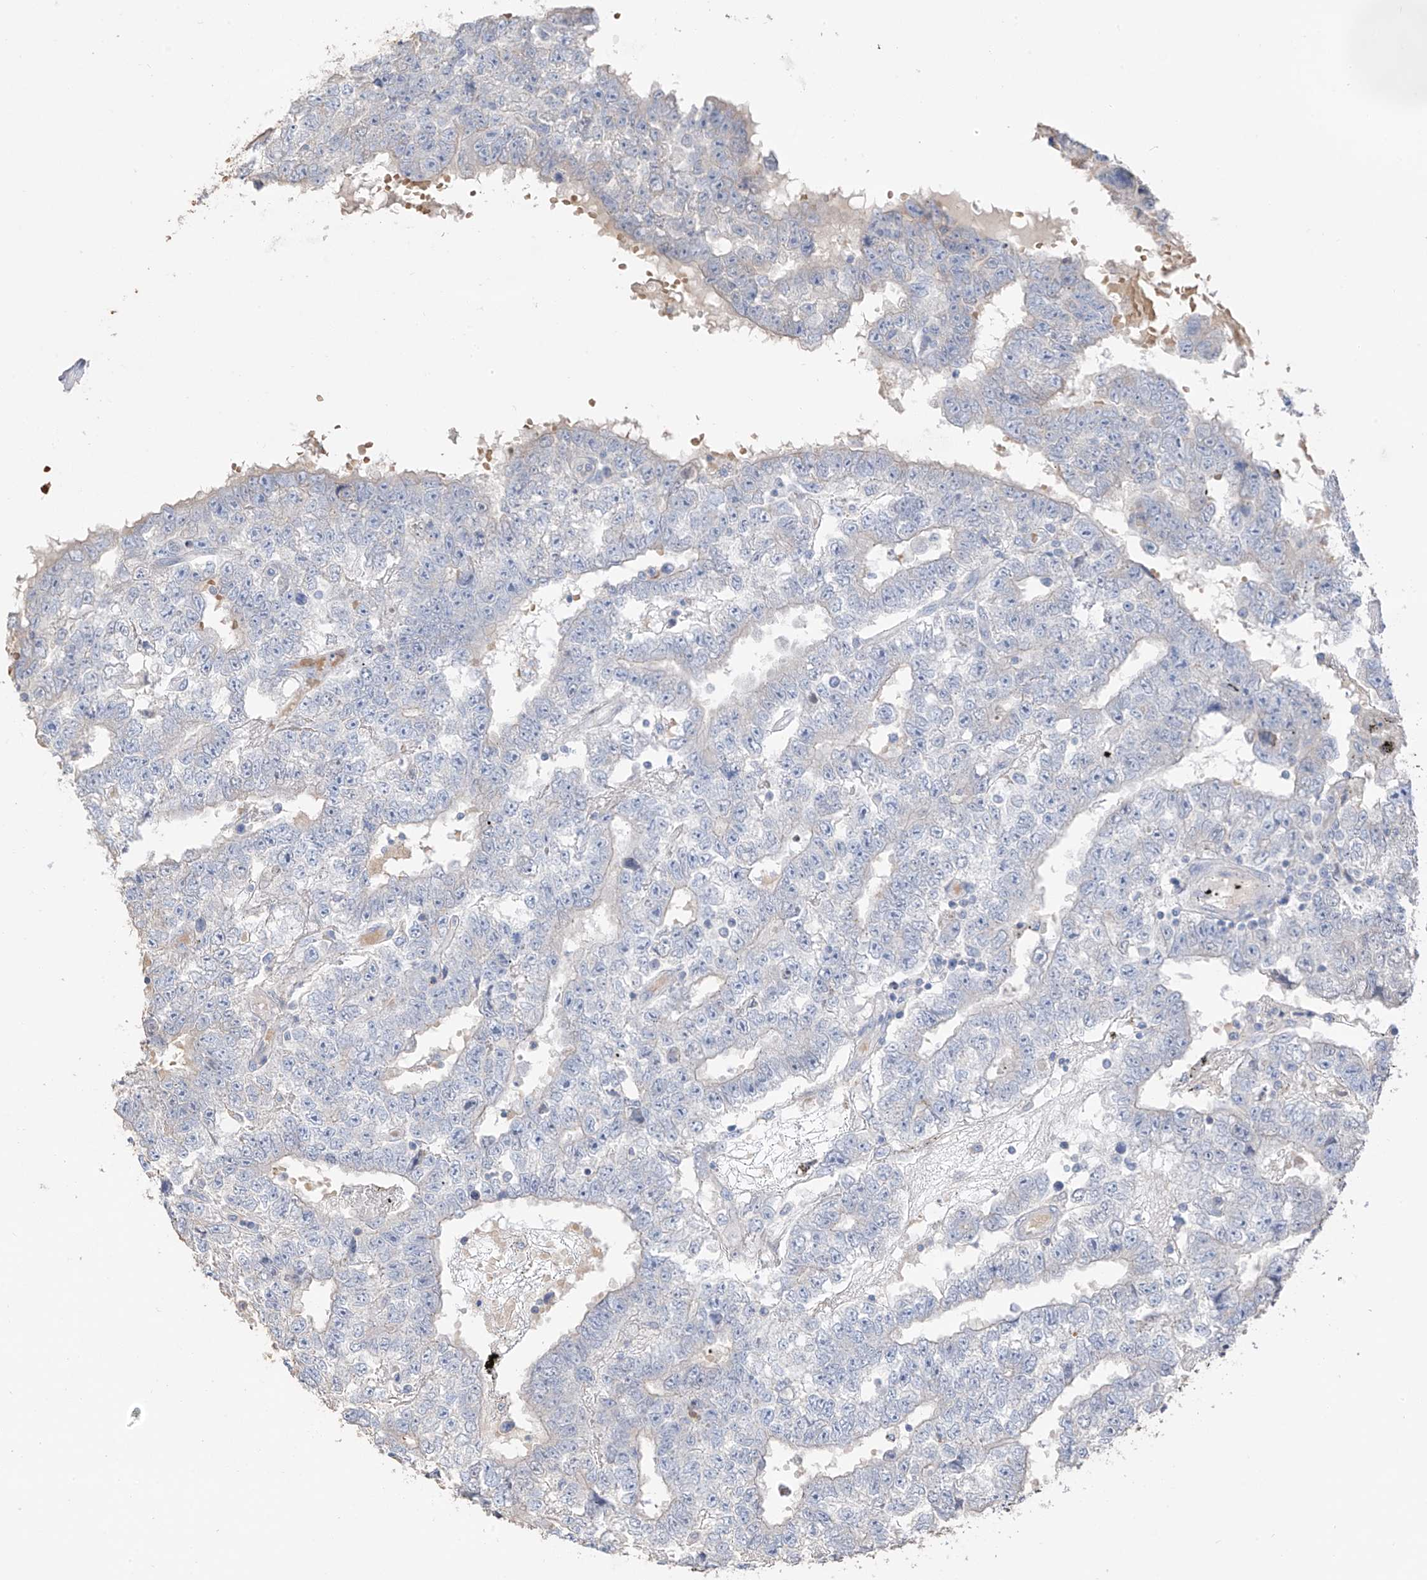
{"staining": {"intensity": "negative", "quantity": "none", "location": "none"}, "tissue": "testis cancer", "cell_type": "Tumor cells", "image_type": "cancer", "snomed": [{"axis": "morphology", "description": "Carcinoma, Embryonal, NOS"}, {"axis": "topography", "description": "Testis"}], "caption": "This is an IHC photomicrograph of human testis cancer (embryonal carcinoma). There is no positivity in tumor cells.", "gene": "PAFAH1B3", "patient": {"sex": "male", "age": 25}}